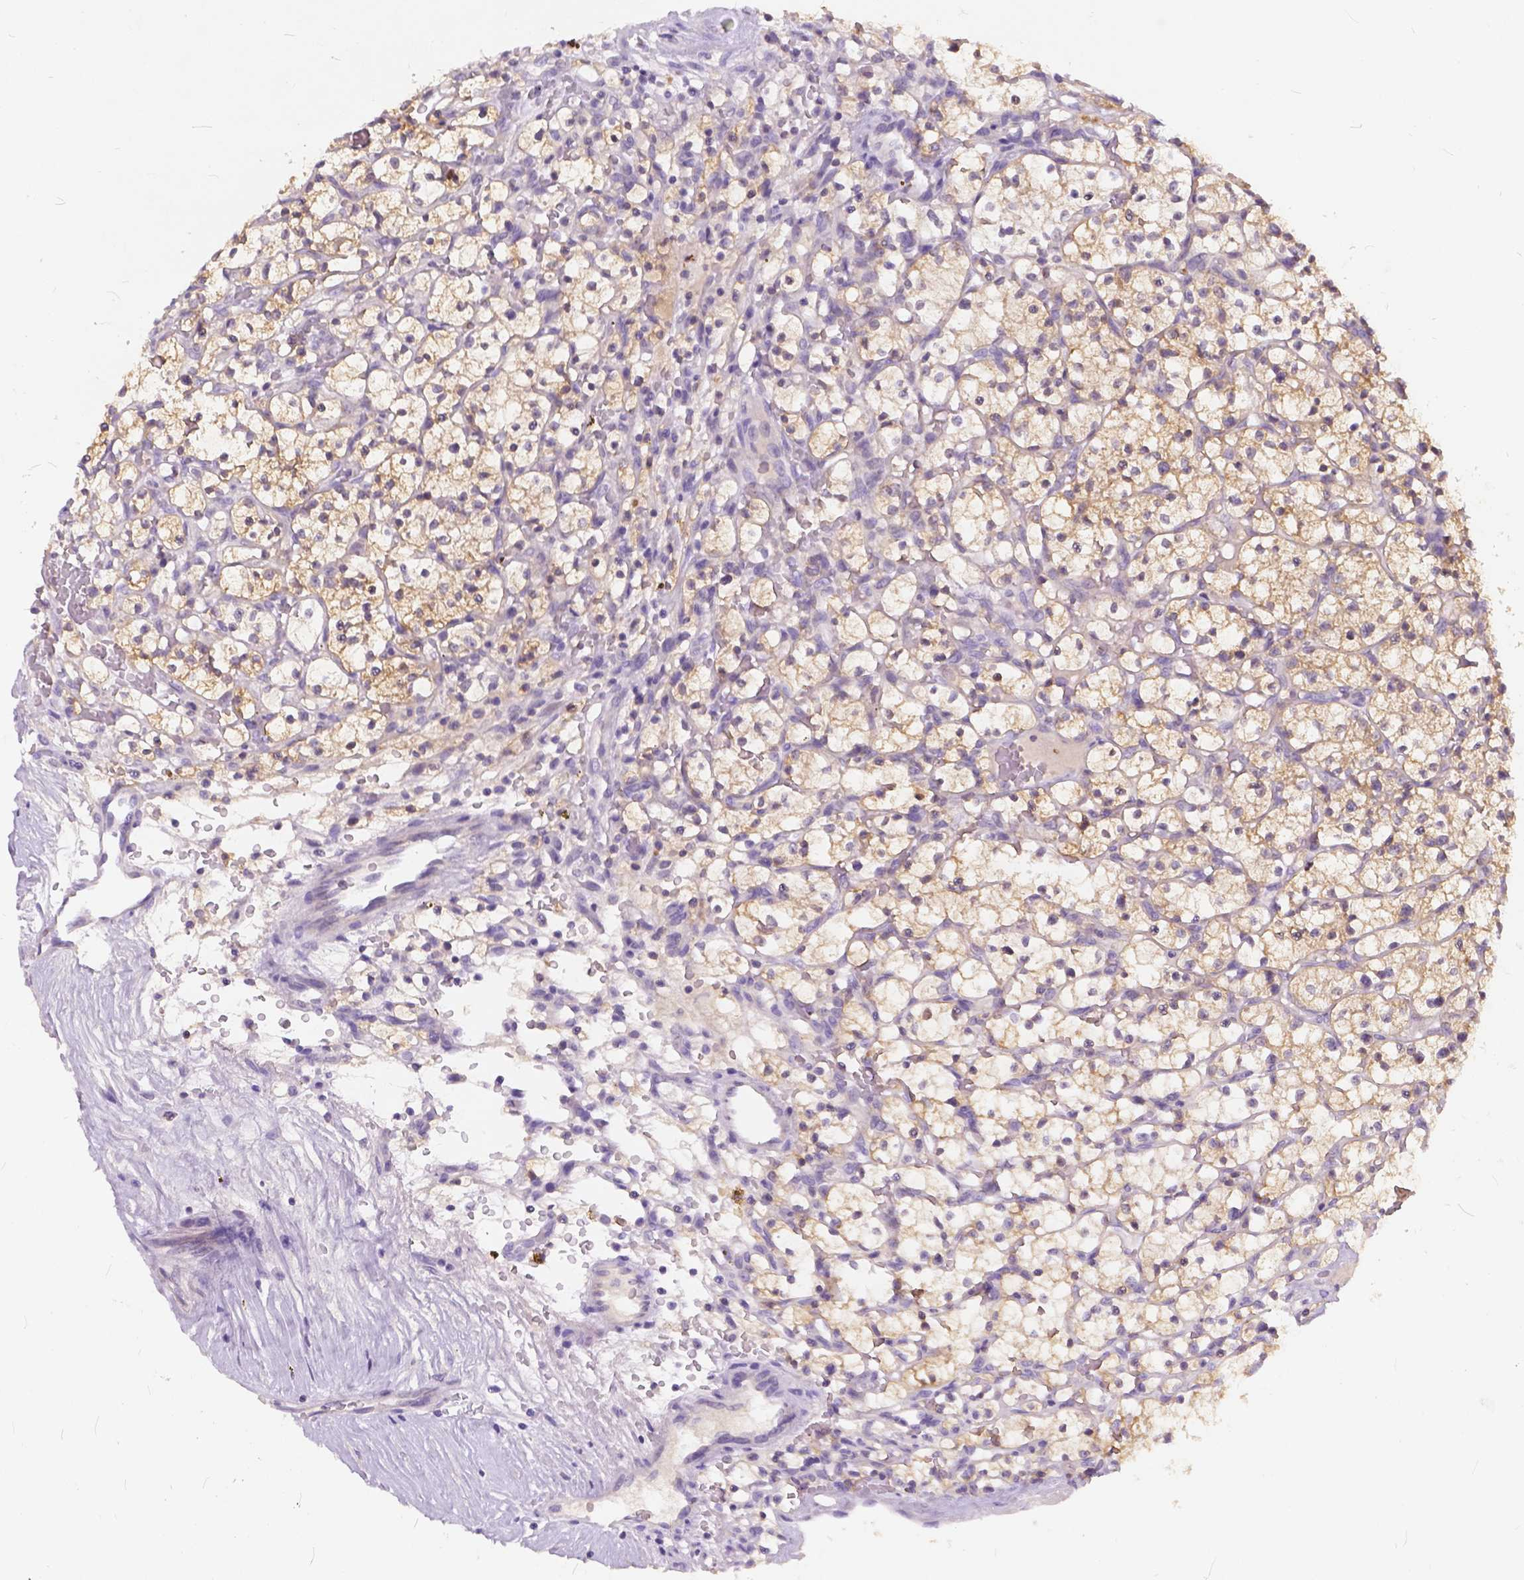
{"staining": {"intensity": "weak", "quantity": ">75%", "location": "cytoplasmic/membranous"}, "tissue": "renal cancer", "cell_type": "Tumor cells", "image_type": "cancer", "snomed": [{"axis": "morphology", "description": "Adenocarcinoma, NOS"}, {"axis": "topography", "description": "Kidney"}], "caption": "IHC photomicrograph of neoplastic tissue: human renal cancer stained using immunohistochemistry (IHC) reveals low levels of weak protein expression localized specifically in the cytoplasmic/membranous of tumor cells, appearing as a cytoplasmic/membranous brown color.", "gene": "PEX11G", "patient": {"sex": "female", "age": 64}}